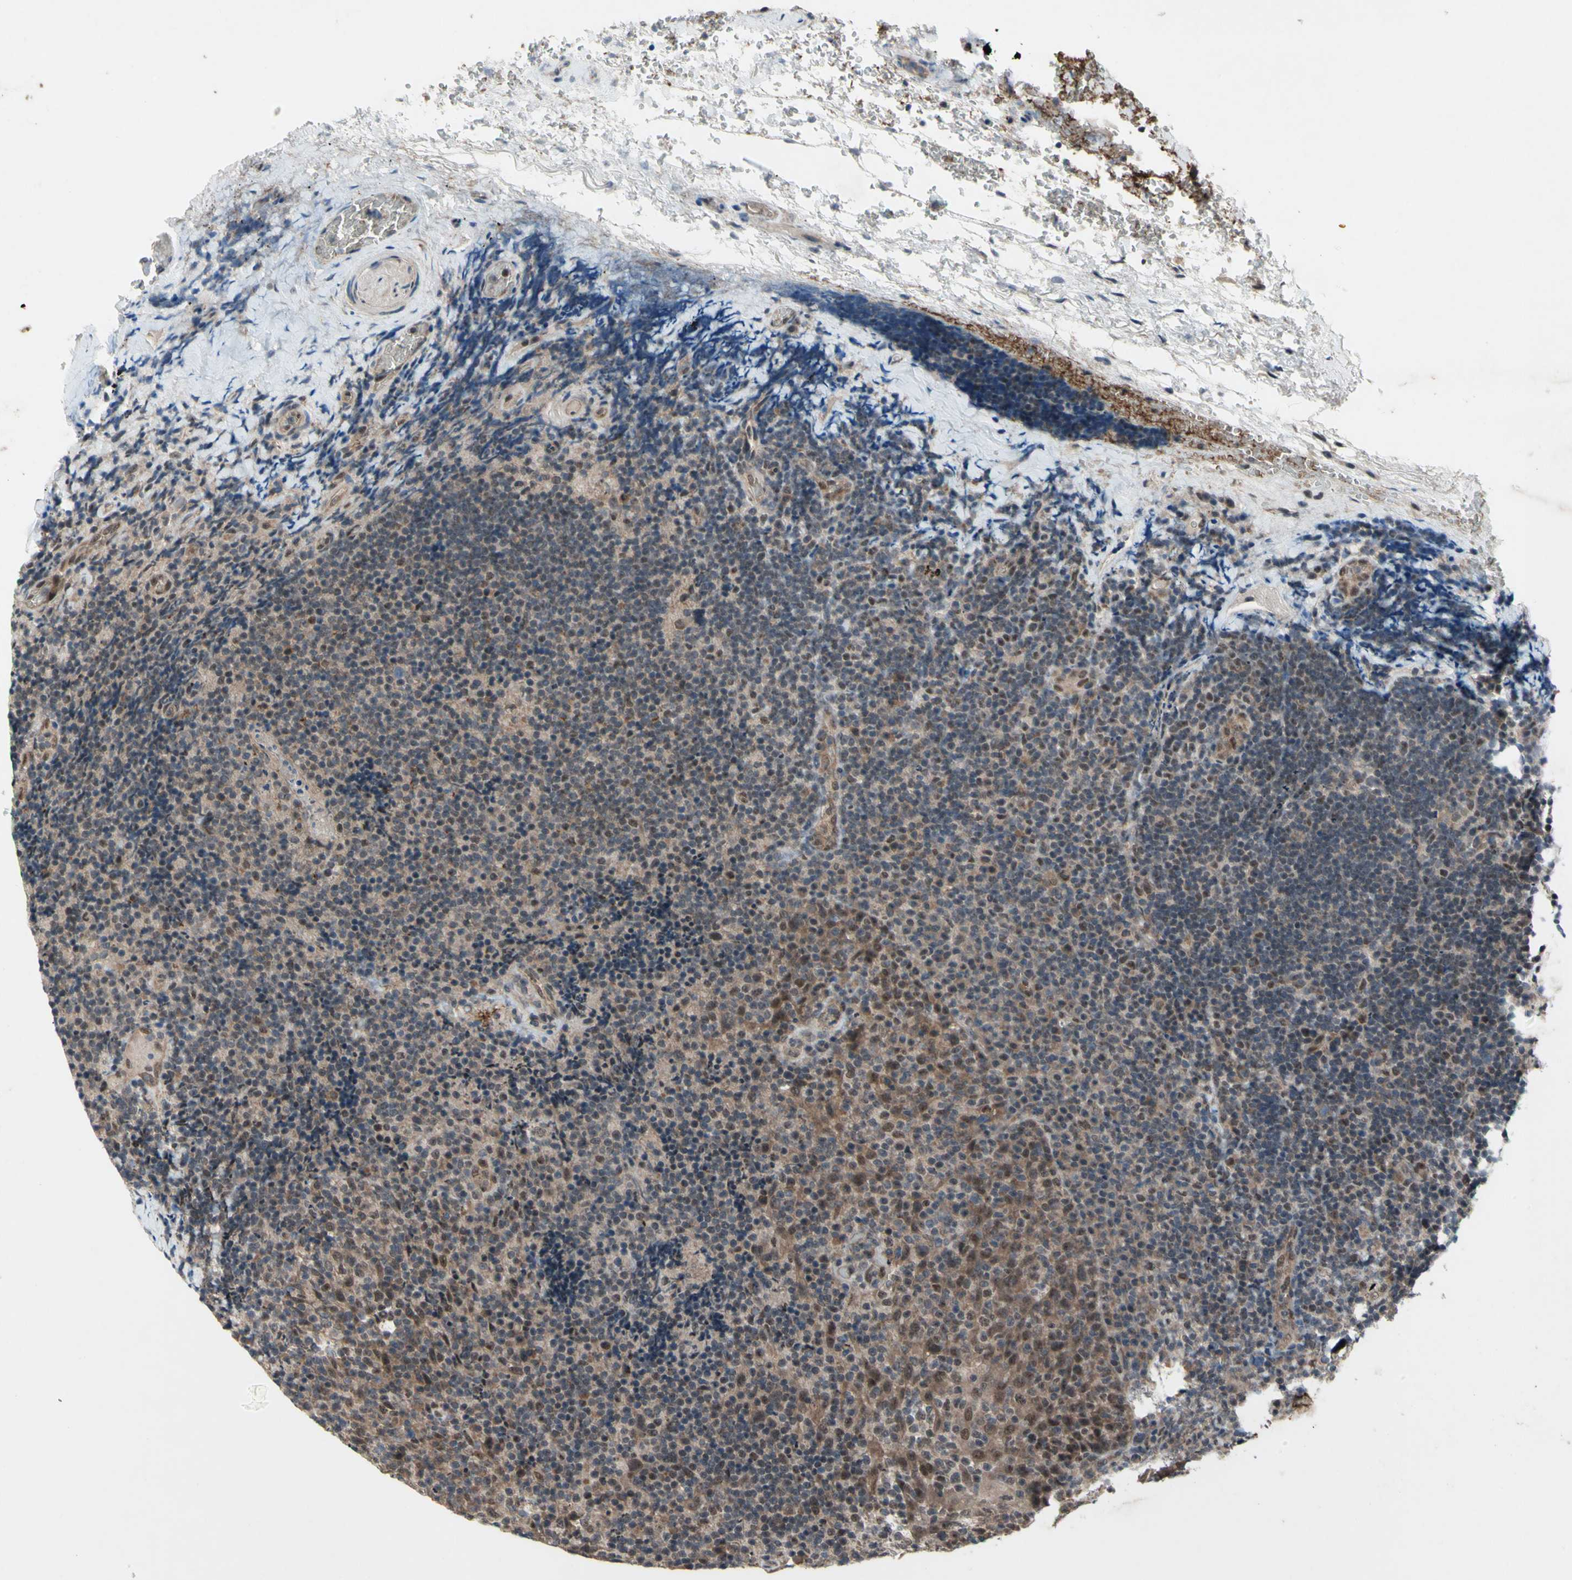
{"staining": {"intensity": "weak", "quantity": "25%-75%", "location": "cytoplasmic/membranous,nuclear"}, "tissue": "lymphoma", "cell_type": "Tumor cells", "image_type": "cancer", "snomed": [{"axis": "morphology", "description": "Malignant lymphoma, non-Hodgkin's type, High grade"}, {"axis": "topography", "description": "Tonsil"}], "caption": "This is a micrograph of immunohistochemistry staining of high-grade malignant lymphoma, non-Hodgkin's type, which shows weak expression in the cytoplasmic/membranous and nuclear of tumor cells.", "gene": "TRDMT1", "patient": {"sex": "female", "age": 36}}